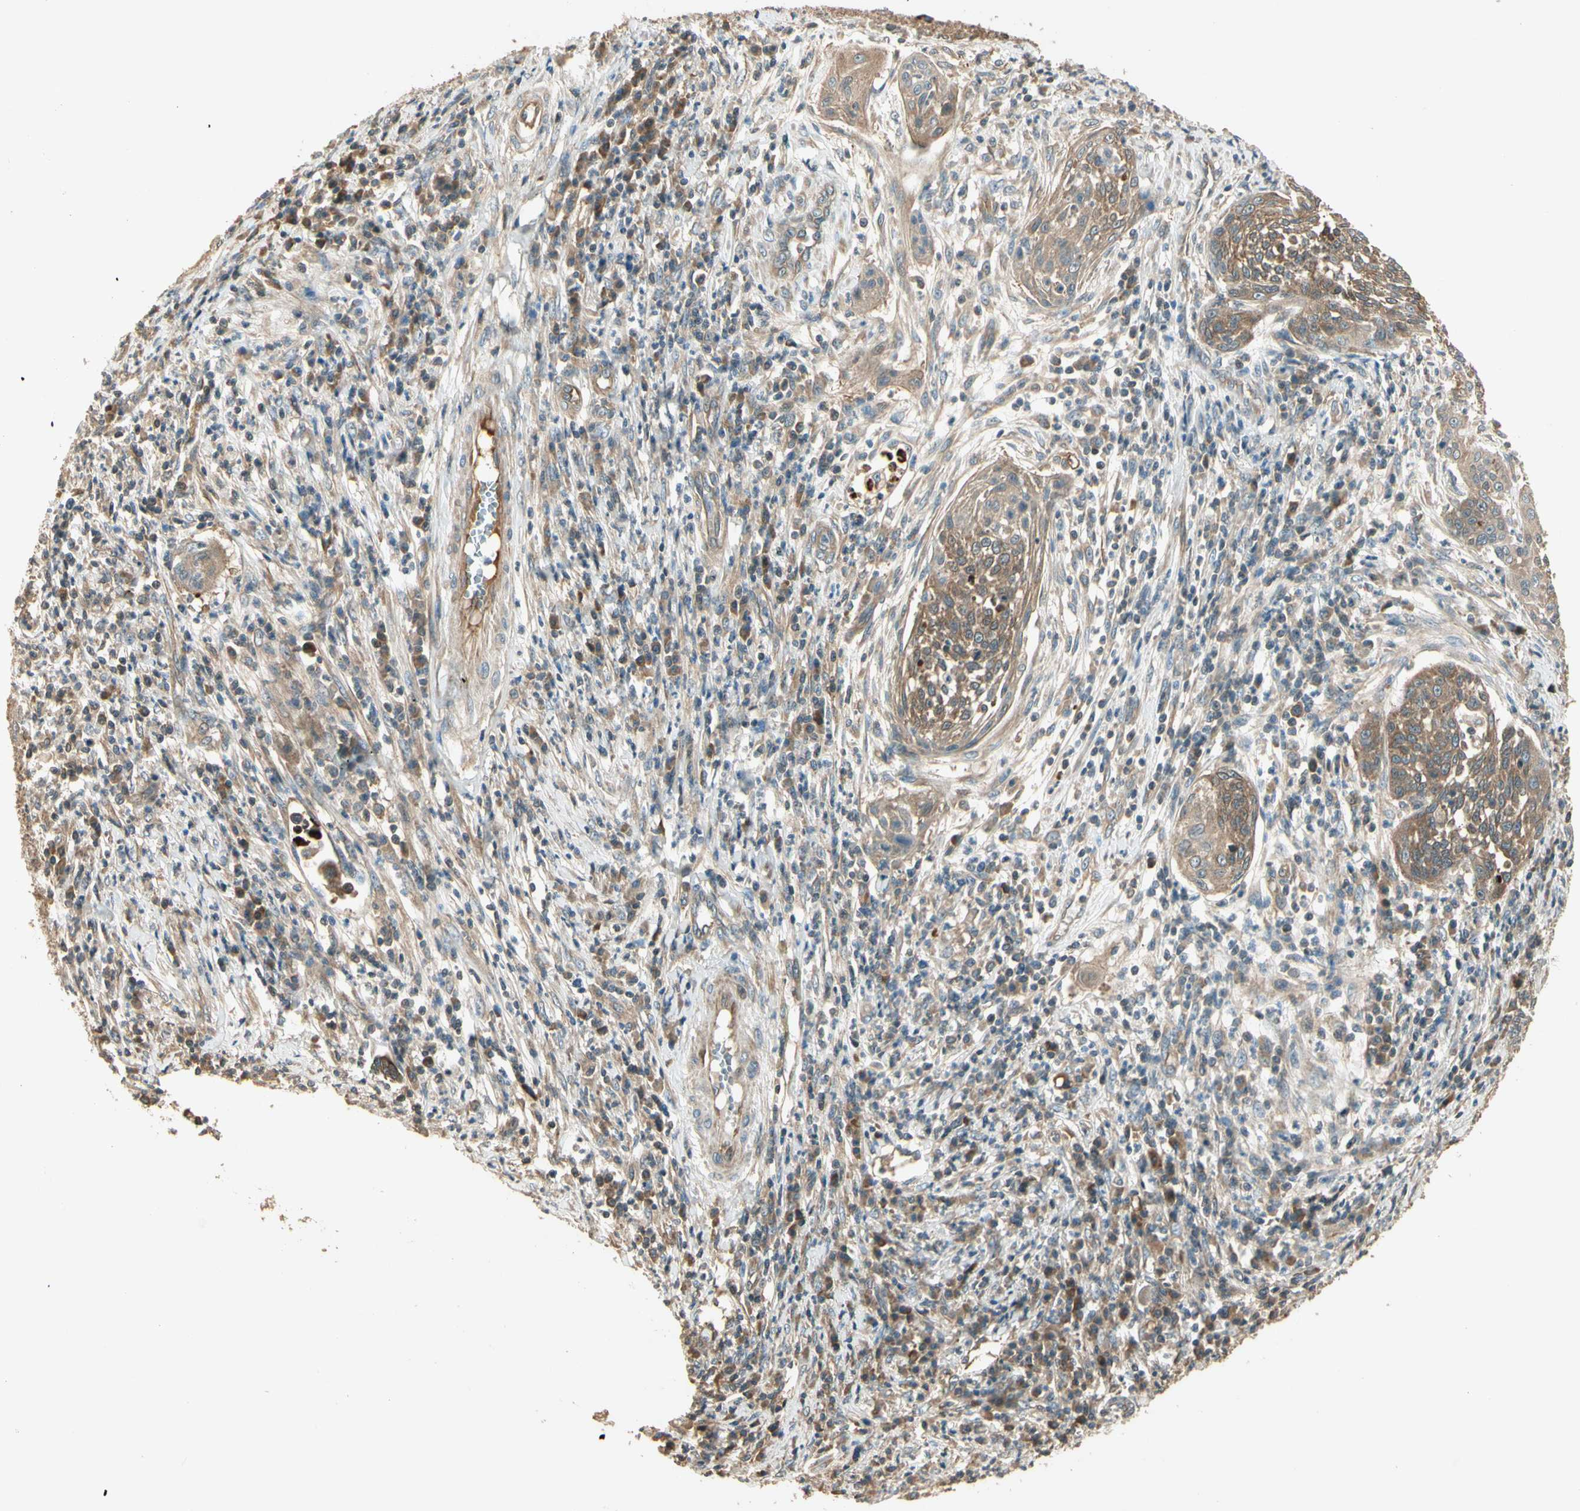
{"staining": {"intensity": "moderate", "quantity": ">75%", "location": "cytoplasmic/membranous"}, "tissue": "cervical cancer", "cell_type": "Tumor cells", "image_type": "cancer", "snomed": [{"axis": "morphology", "description": "Squamous cell carcinoma, NOS"}, {"axis": "topography", "description": "Cervix"}], "caption": "Squamous cell carcinoma (cervical) stained with a protein marker demonstrates moderate staining in tumor cells.", "gene": "PFDN5", "patient": {"sex": "female", "age": 34}}